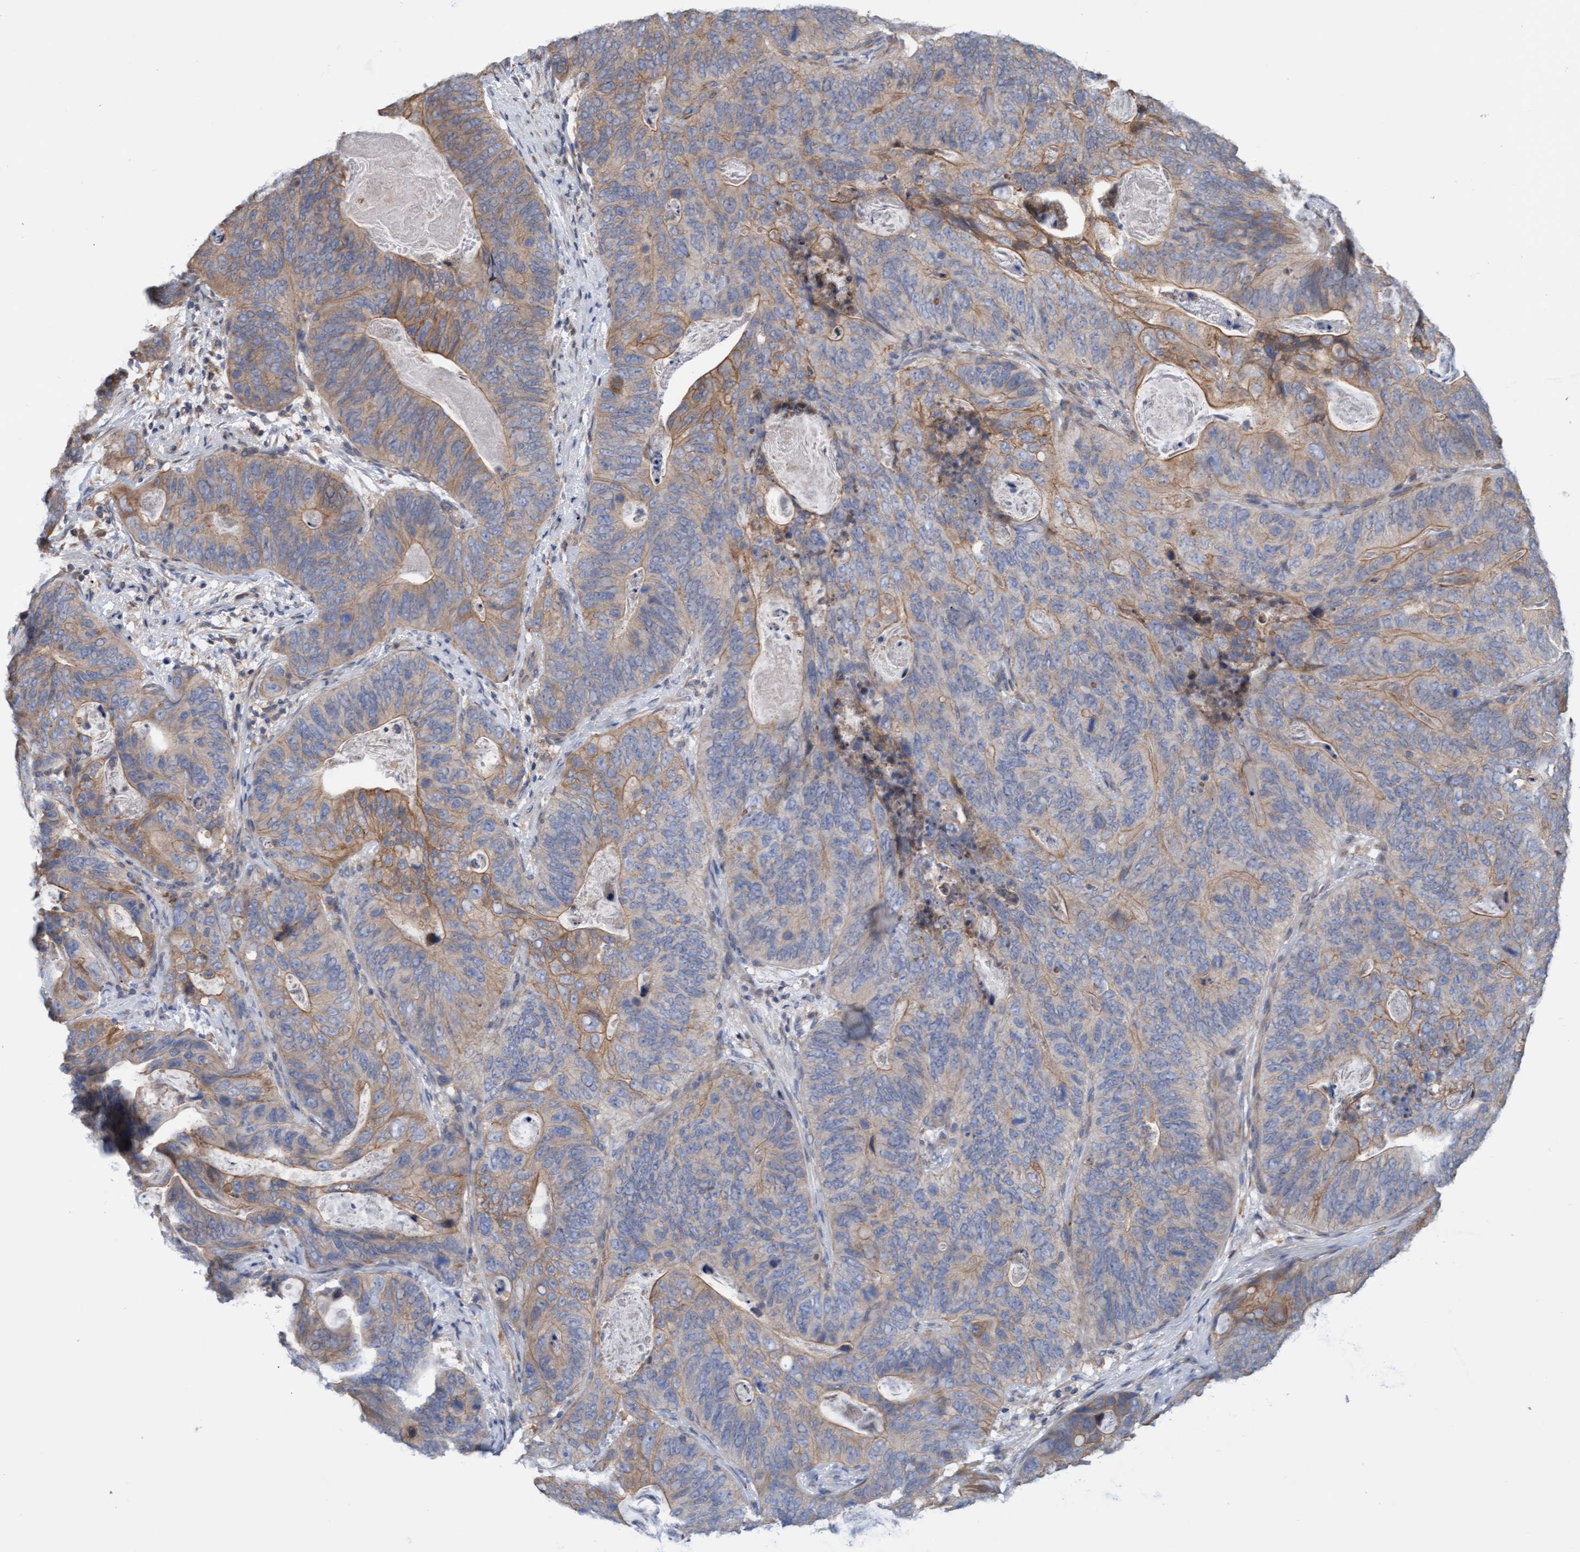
{"staining": {"intensity": "moderate", "quantity": "25%-75%", "location": "cytoplasmic/membranous"}, "tissue": "stomach cancer", "cell_type": "Tumor cells", "image_type": "cancer", "snomed": [{"axis": "morphology", "description": "Normal tissue, NOS"}, {"axis": "morphology", "description": "Adenocarcinoma, NOS"}, {"axis": "topography", "description": "Stomach"}], "caption": "DAB immunohistochemical staining of stomach cancer exhibits moderate cytoplasmic/membranous protein staining in about 25%-75% of tumor cells.", "gene": "MMP8", "patient": {"sex": "female", "age": 89}}